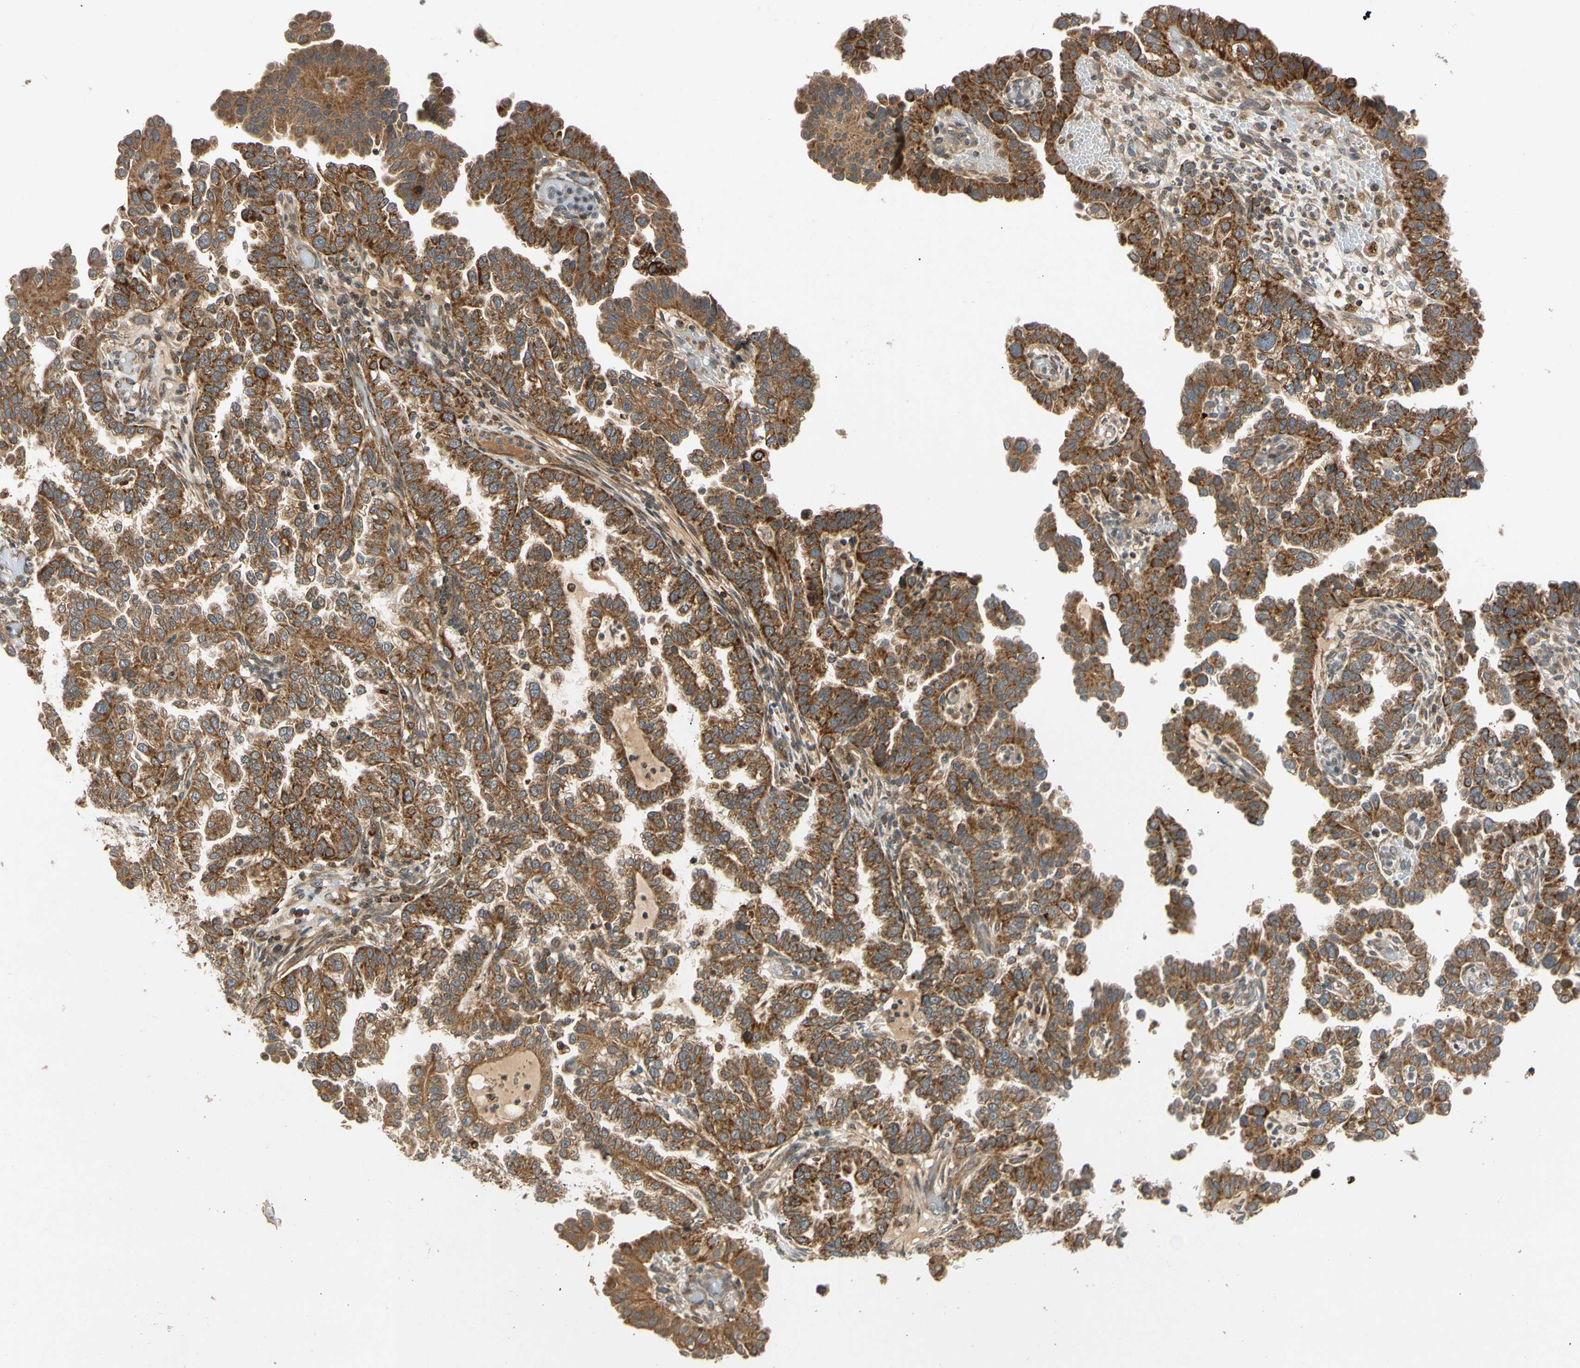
{"staining": {"intensity": "strong", "quantity": ">75%", "location": "cytoplasmic/membranous"}, "tissue": "endometrial cancer", "cell_type": "Tumor cells", "image_type": "cancer", "snomed": [{"axis": "morphology", "description": "Adenocarcinoma, NOS"}, {"axis": "topography", "description": "Endometrium"}], "caption": "Approximately >75% of tumor cells in human adenocarcinoma (endometrial) exhibit strong cytoplasmic/membranous protein positivity as visualized by brown immunohistochemical staining.", "gene": "MRPS22", "patient": {"sex": "female", "age": 85}}